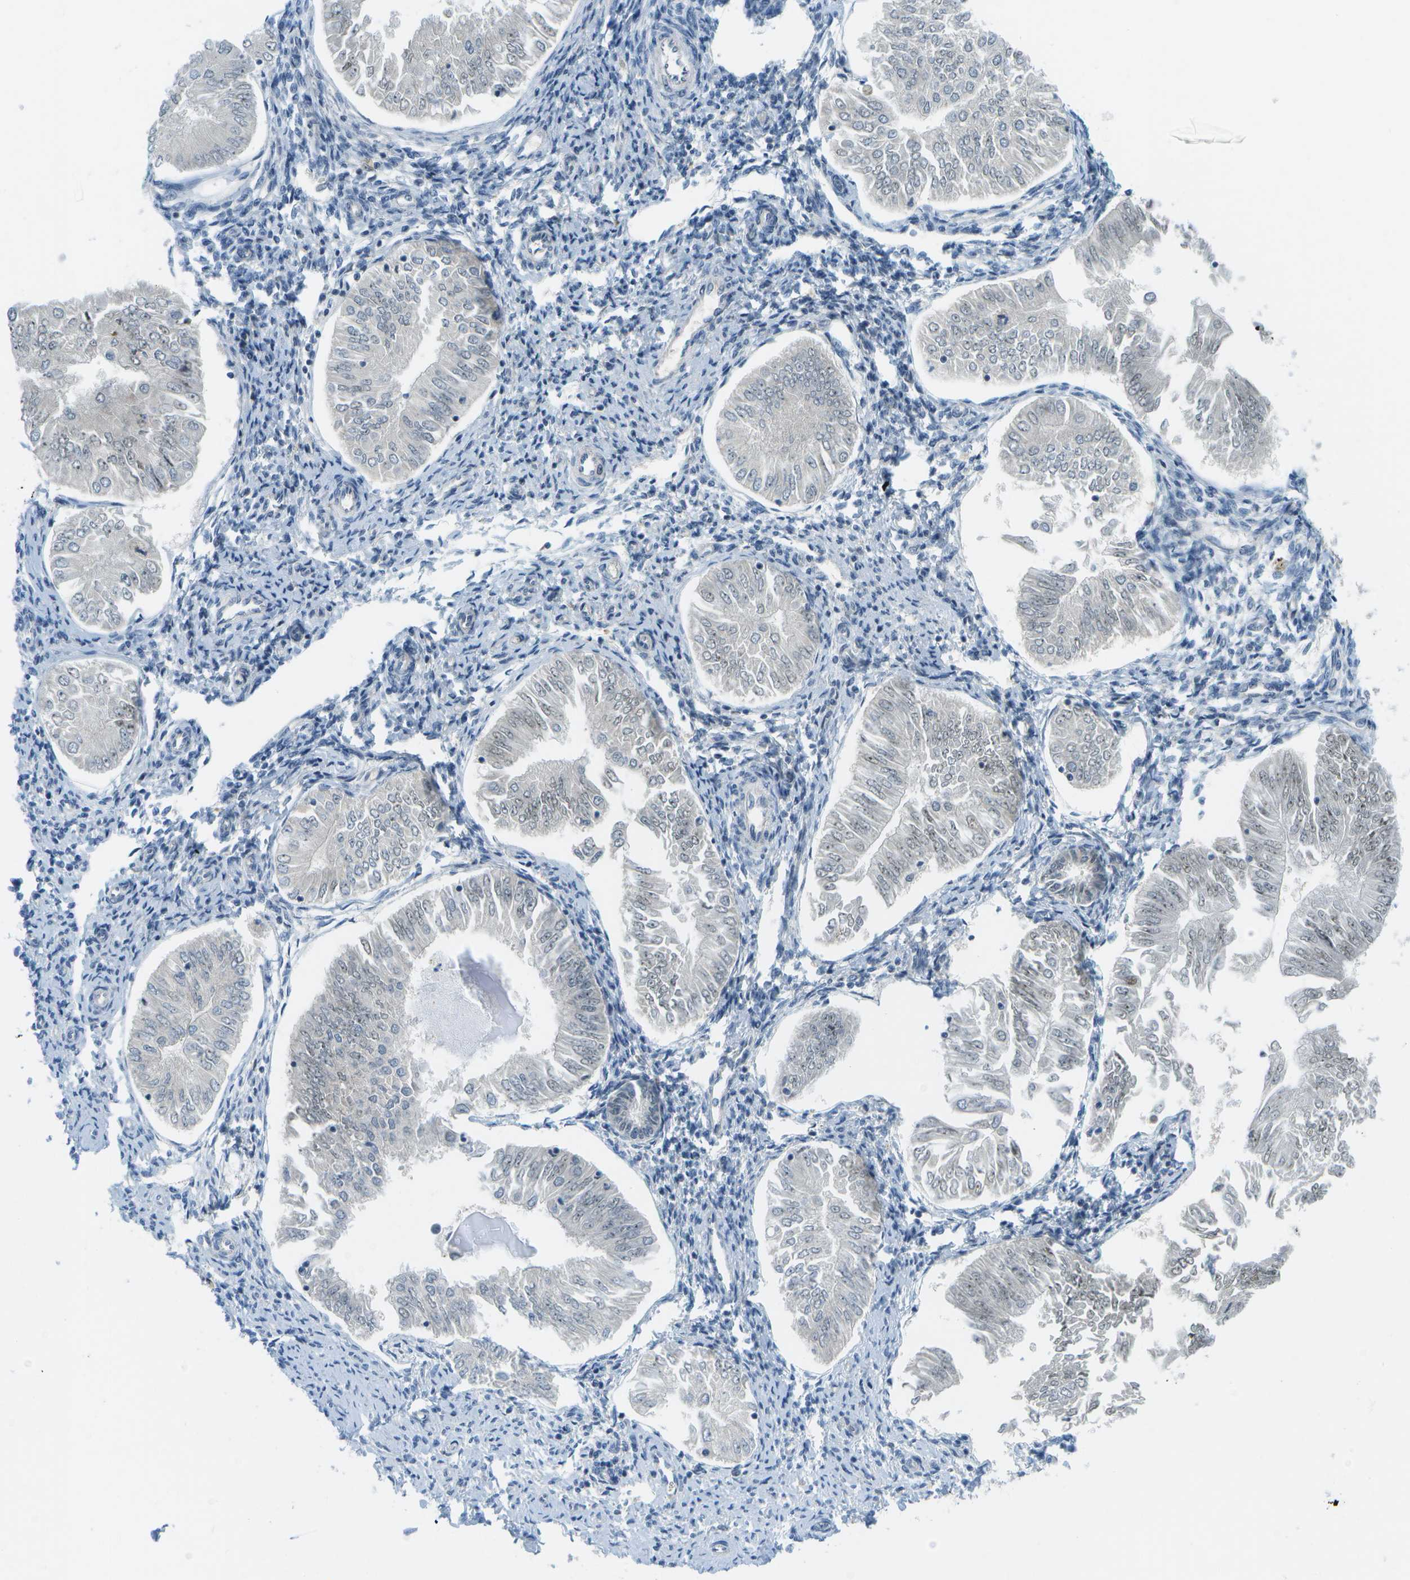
{"staining": {"intensity": "weak", "quantity": "<25%", "location": "nuclear"}, "tissue": "endometrial cancer", "cell_type": "Tumor cells", "image_type": "cancer", "snomed": [{"axis": "morphology", "description": "Adenocarcinoma, NOS"}, {"axis": "topography", "description": "Endometrium"}], "caption": "This photomicrograph is of adenocarcinoma (endometrial) stained with immunohistochemistry to label a protein in brown with the nuclei are counter-stained blue. There is no positivity in tumor cells. (Brightfield microscopy of DAB immunohistochemistry at high magnification).", "gene": "PITHD1", "patient": {"sex": "female", "age": 53}}